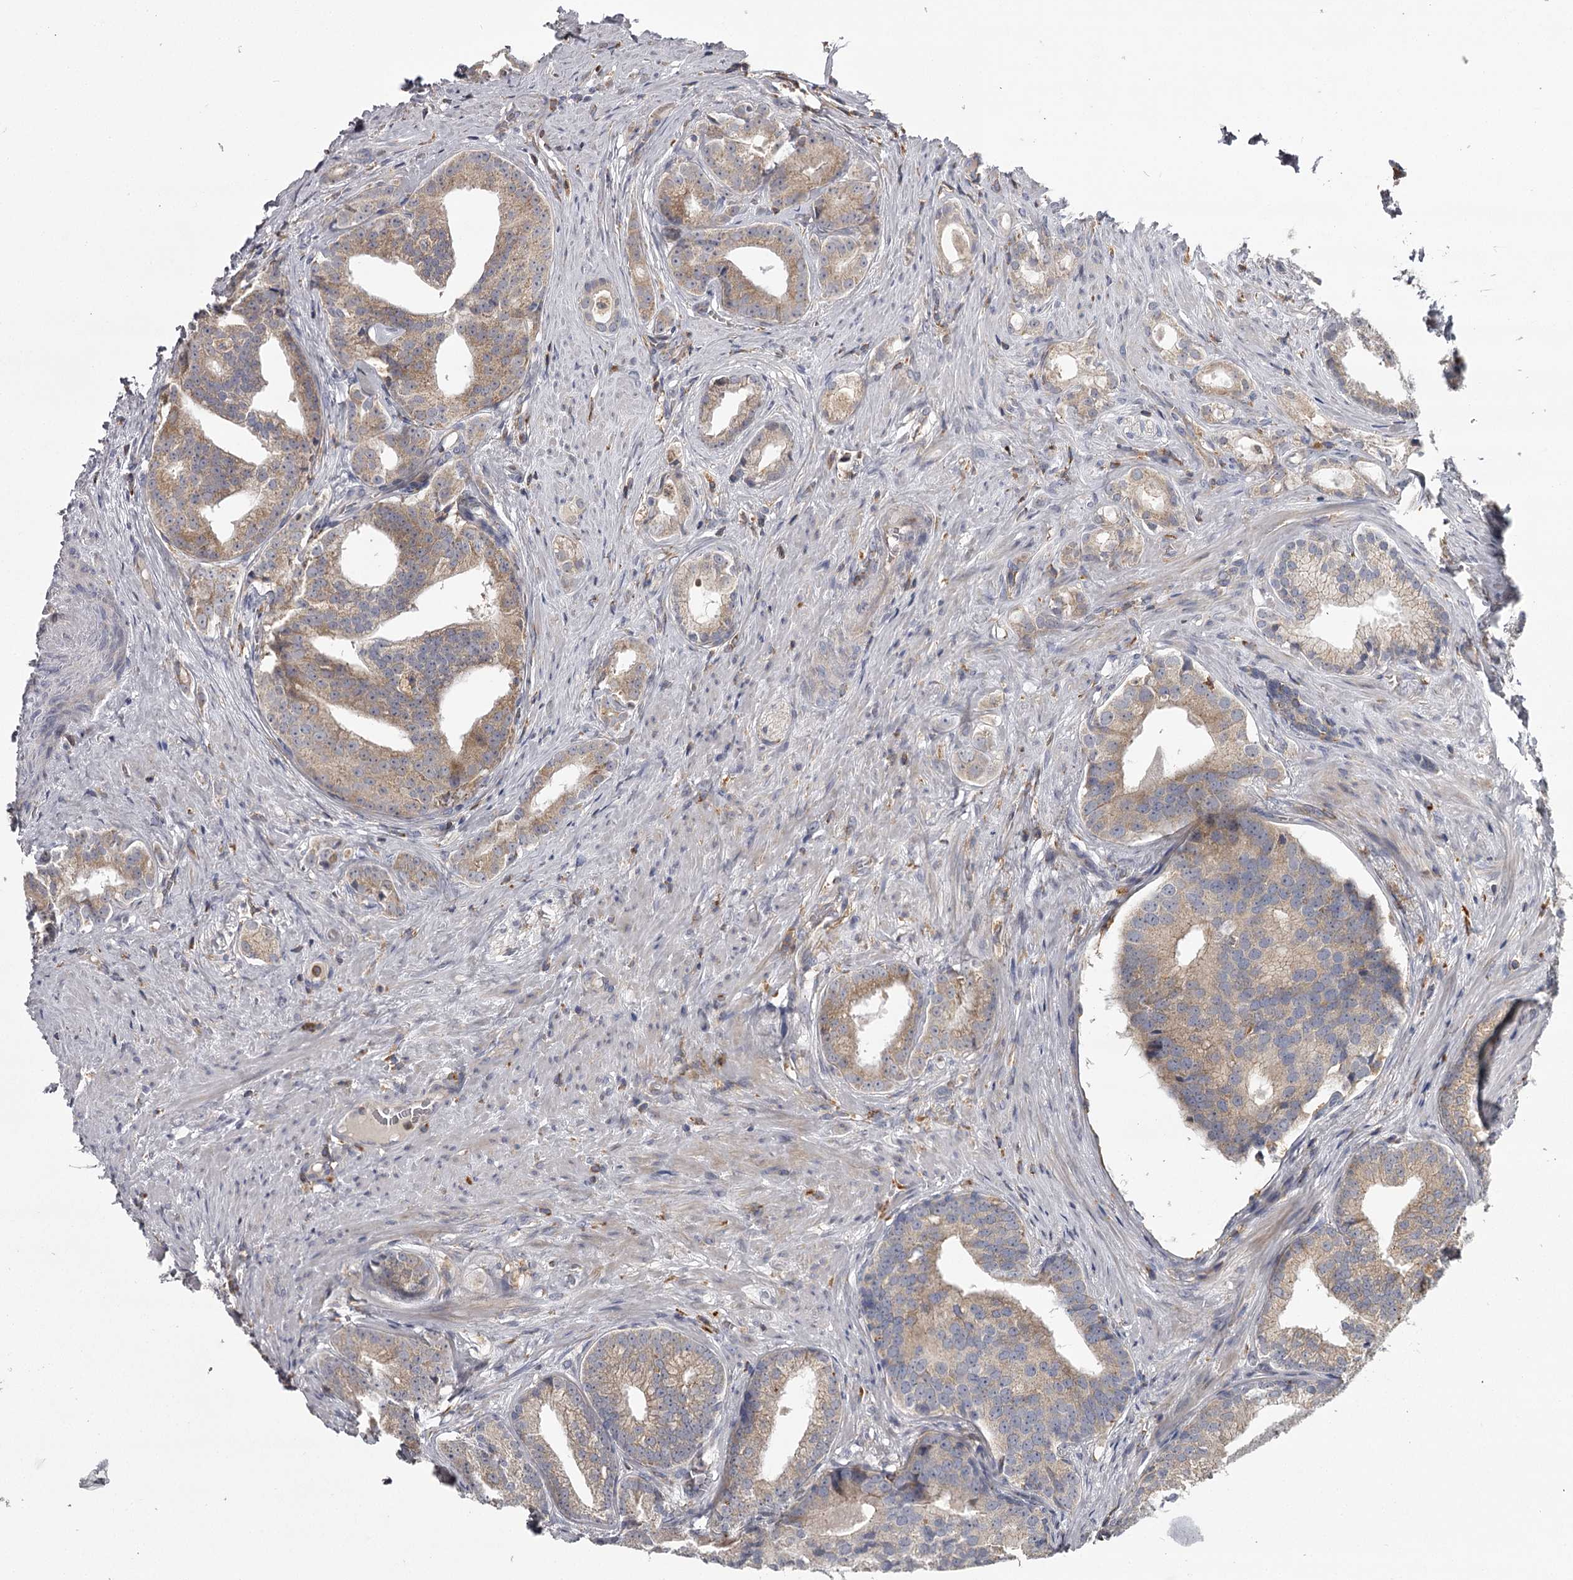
{"staining": {"intensity": "moderate", "quantity": ">75%", "location": "cytoplasmic/membranous"}, "tissue": "prostate cancer", "cell_type": "Tumor cells", "image_type": "cancer", "snomed": [{"axis": "morphology", "description": "Adenocarcinoma, Low grade"}, {"axis": "topography", "description": "Prostate"}], "caption": "Immunohistochemistry (IHC) histopathology image of neoplastic tissue: human adenocarcinoma (low-grade) (prostate) stained using immunohistochemistry (IHC) shows medium levels of moderate protein expression localized specifically in the cytoplasmic/membranous of tumor cells, appearing as a cytoplasmic/membranous brown color.", "gene": "RASSF6", "patient": {"sex": "male", "age": 71}}